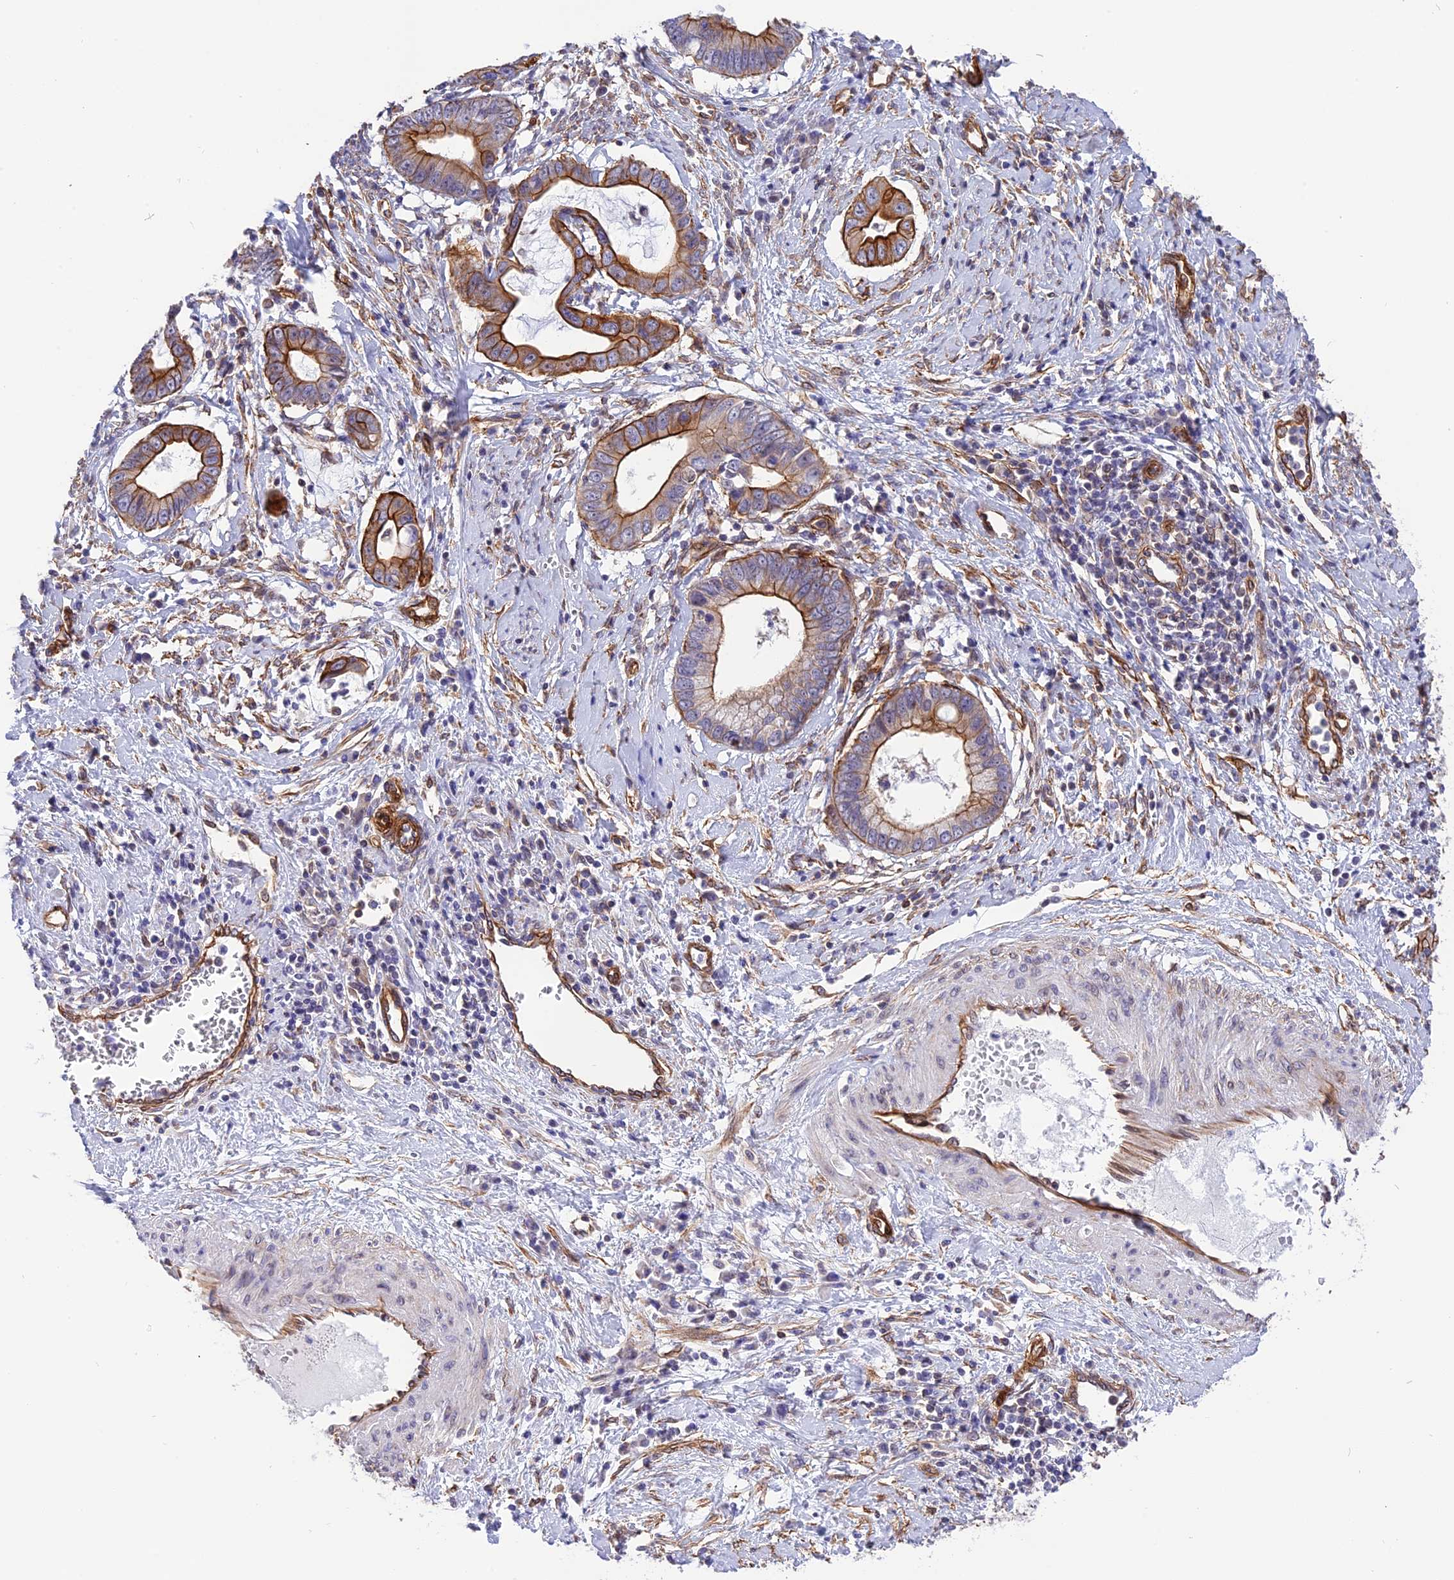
{"staining": {"intensity": "strong", "quantity": ">75%", "location": "cytoplasmic/membranous"}, "tissue": "cervical cancer", "cell_type": "Tumor cells", "image_type": "cancer", "snomed": [{"axis": "morphology", "description": "Adenocarcinoma, NOS"}, {"axis": "topography", "description": "Cervix"}], "caption": "Strong cytoplasmic/membranous staining is appreciated in approximately >75% of tumor cells in adenocarcinoma (cervical).", "gene": "R3HDM4", "patient": {"sex": "female", "age": 44}}